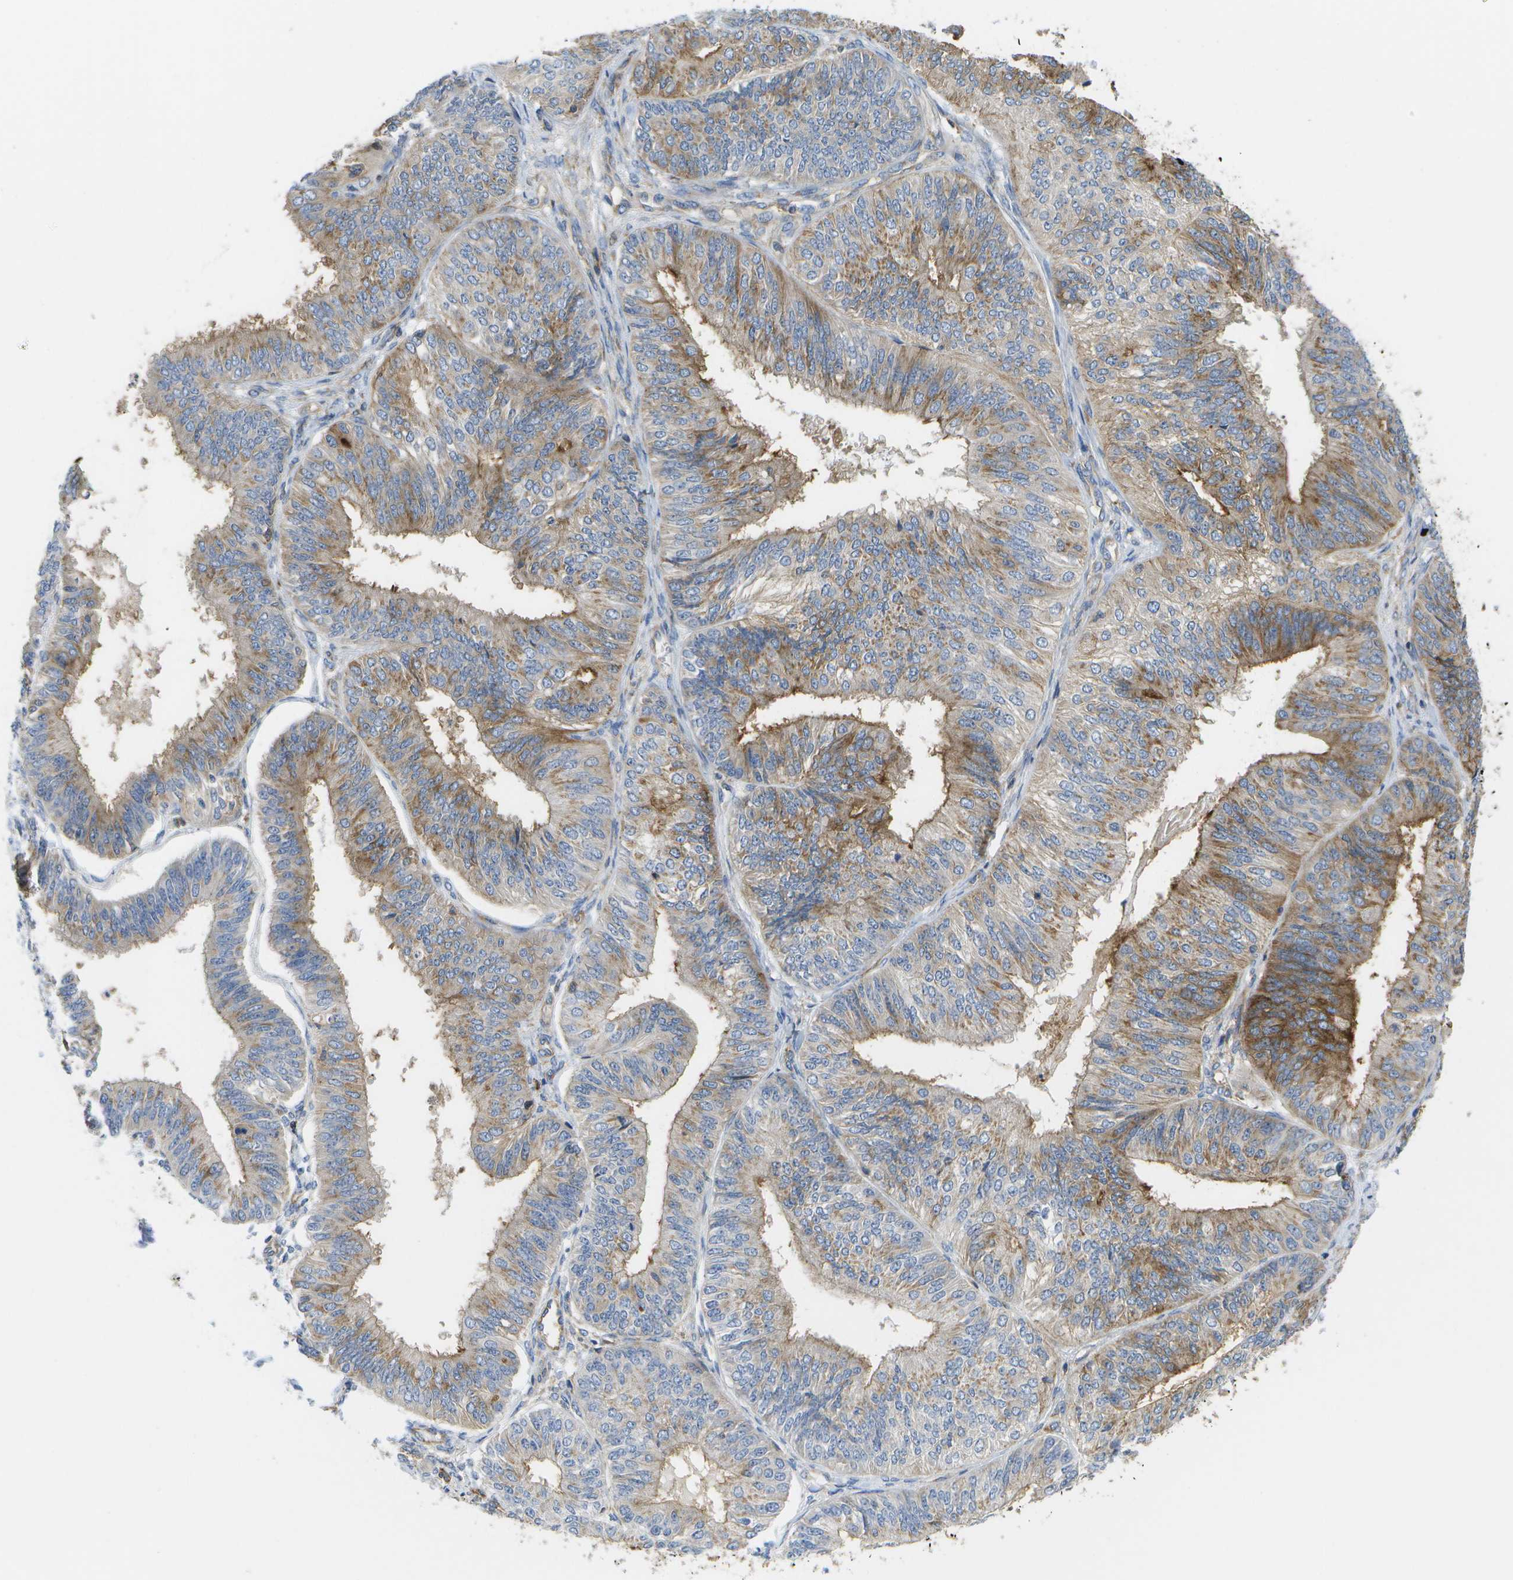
{"staining": {"intensity": "strong", "quantity": ">75%", "location": "cytoplasmic/membranous"}, "tissue": "endometrial cancer", "cell_type": "Tumor cells", "image_type": "cancer", "snomed": [{"axis": "morphology", "description": "Adenocarcinoma, NOS"}, {"axis": "topography", "description": "Endometrium"}], "caption": "High-magnification brightfield microscopy of endometrial cancer (adenocarcinoma) stained with DAB (brown) and counterstained with hematoxylin (blue). tumor cells exhibit strong cytoplasmic/membranous expression is present in approximately>75% of cells.", "gene": "BST2", "patient": {"sex": "female", "age": 58}}